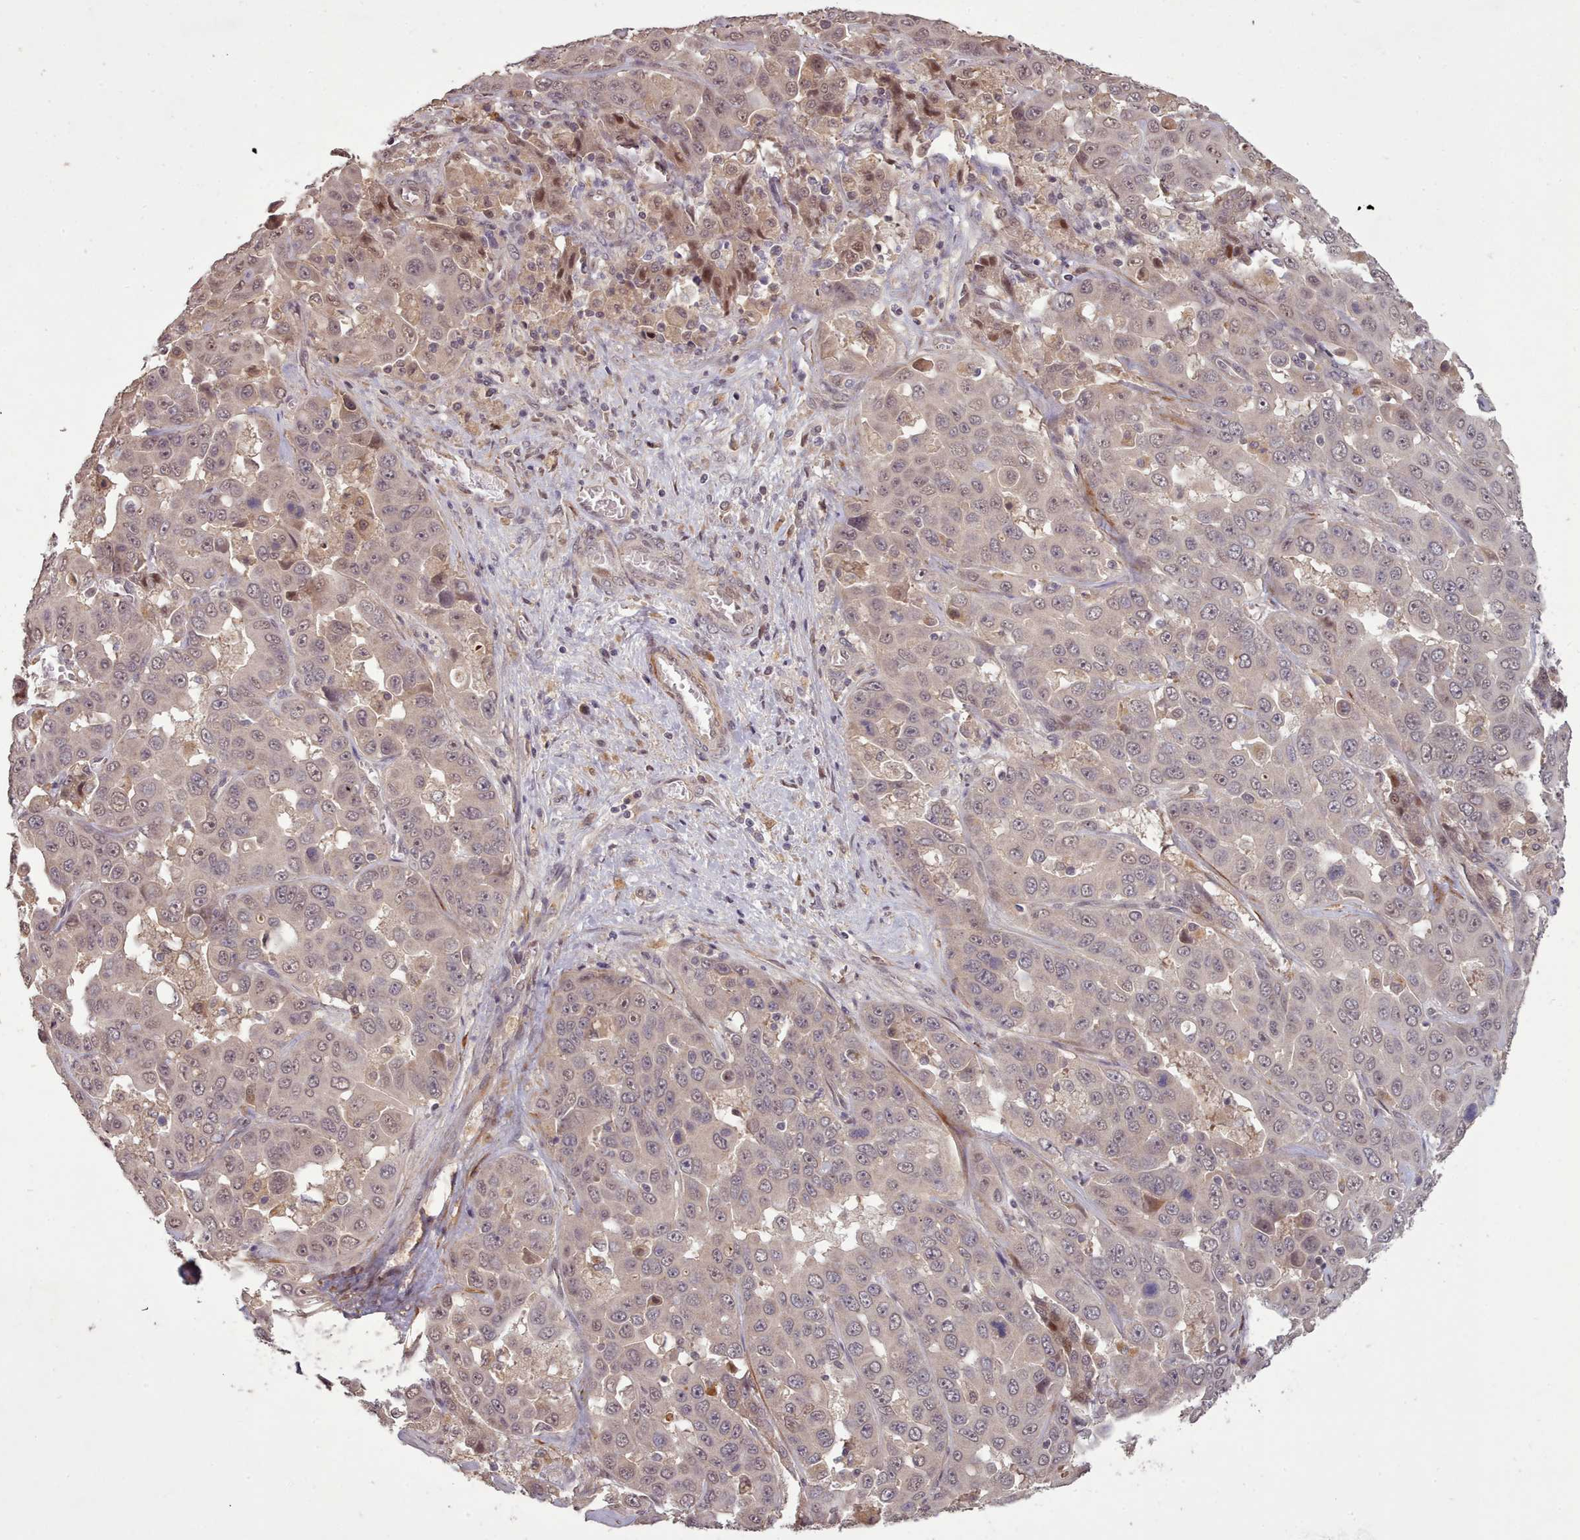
{"staining": {"intensity": "moderate", "quantity": "<25%", "location": "nuclear"}, "tissue": "liver cancer", "cell_type": "Tumor cells", "image_type": "cancer", "snomed": [{"axis": "morphology", "description": "Cholangiocarcinoma"}, {"axis": "topography", "description": "Liver"}], "caption": "Tumor cells exhibit low levels of moderate nuclear staining in approximately <25% of cells in liver cancer (cholangiocarcinoma).", "gene": "CDC6", "patient": {"sex": "female", "age": 52}}